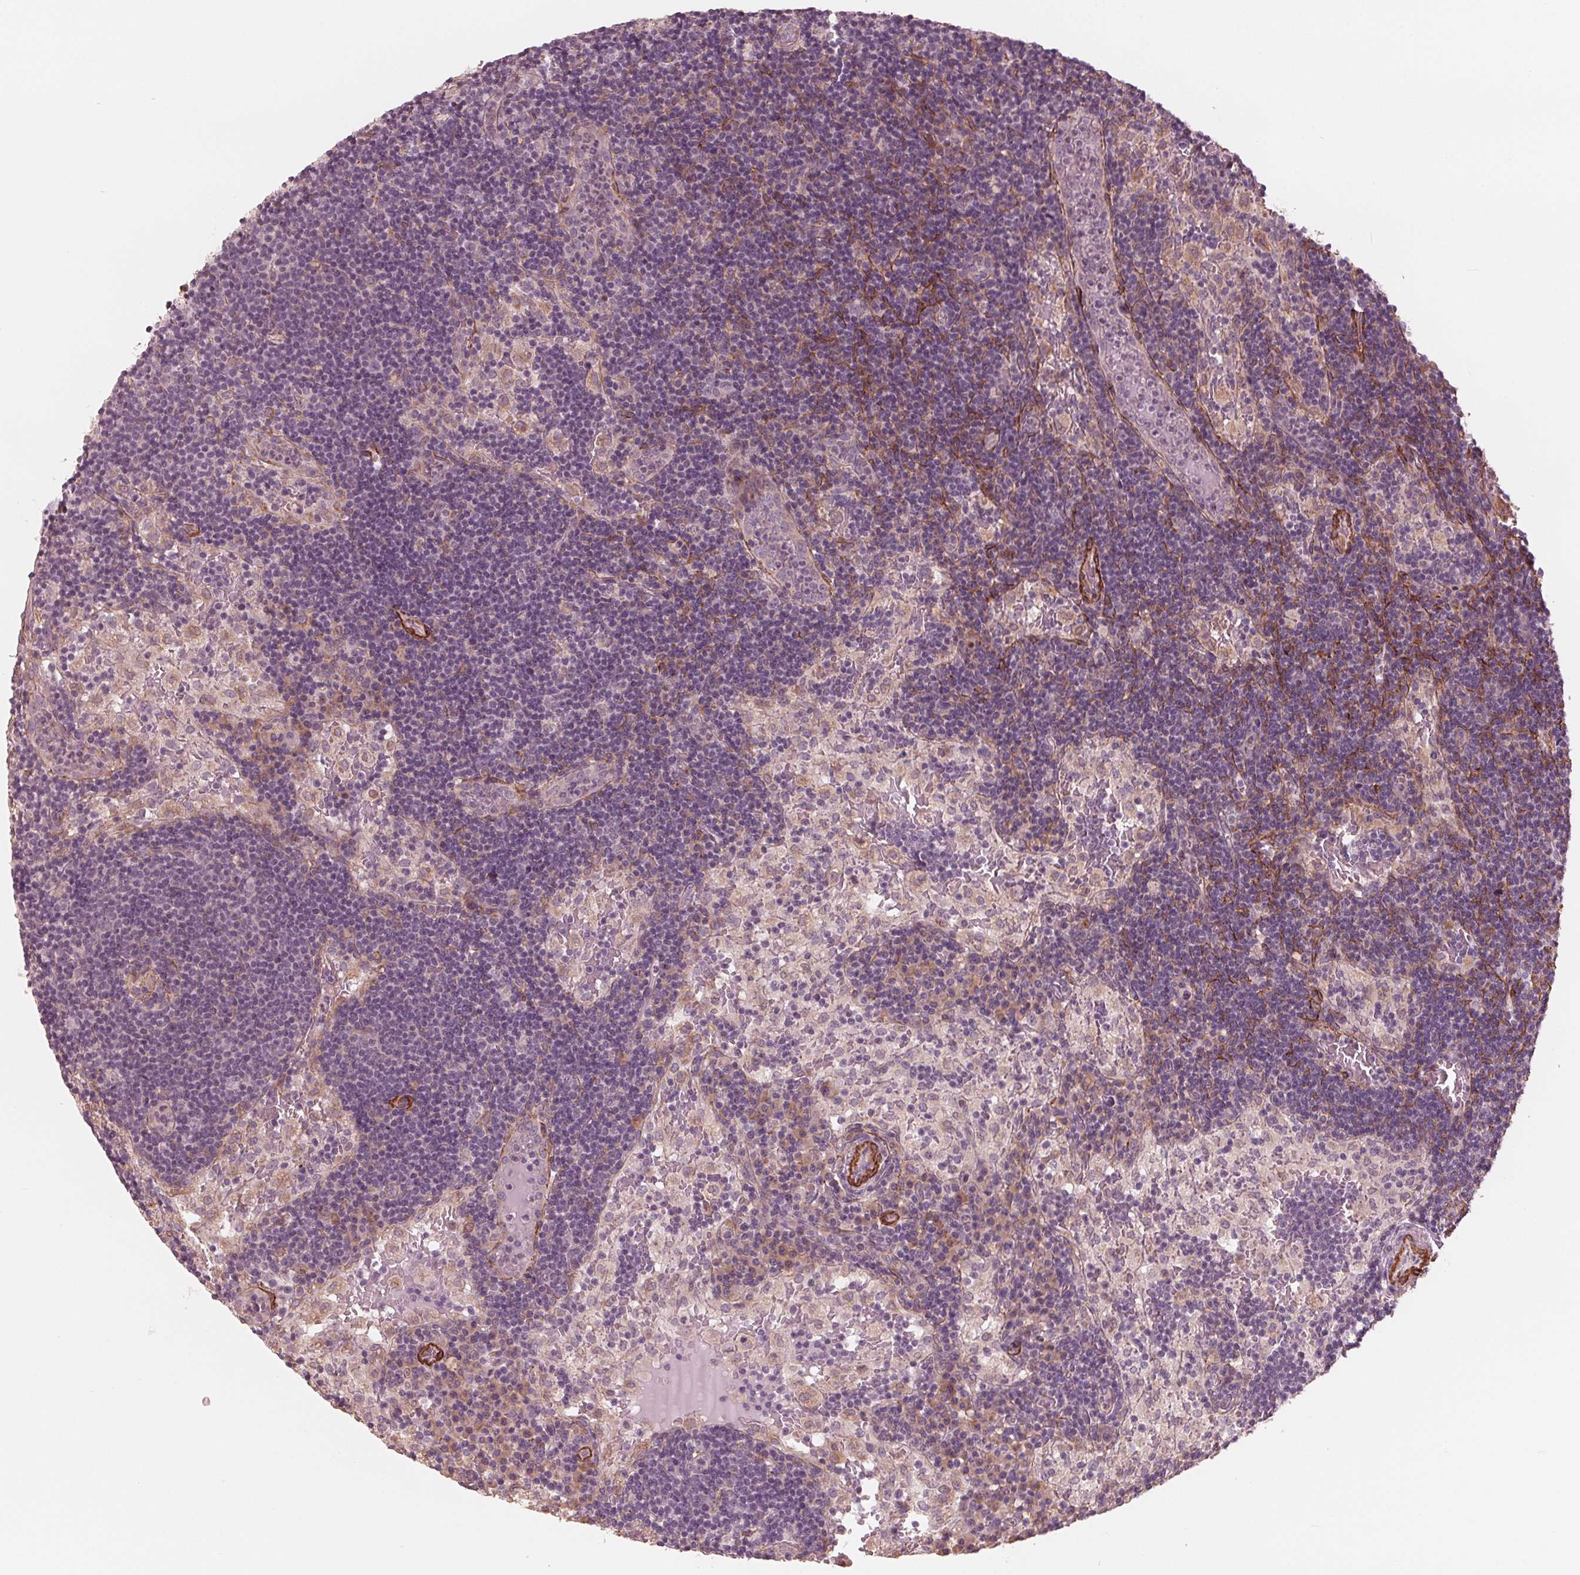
{"staining": {"intensity": "negative", "quantity": "none", "location": "none"}, "tissue": "lymph node", "cell_type": "Germinal center cells", "image_type": "normal", "snomed": [{"axis": "morphology", "description": "Normal tissue, NOS"}, {"axis": "topography", "description": "Lymph node"}], "caption": "The micrograph demonstrates no staining of germinal center cells in benign lymph node.", "gene": "MIER3", "patient": {"sex": "male", "age": 62}}